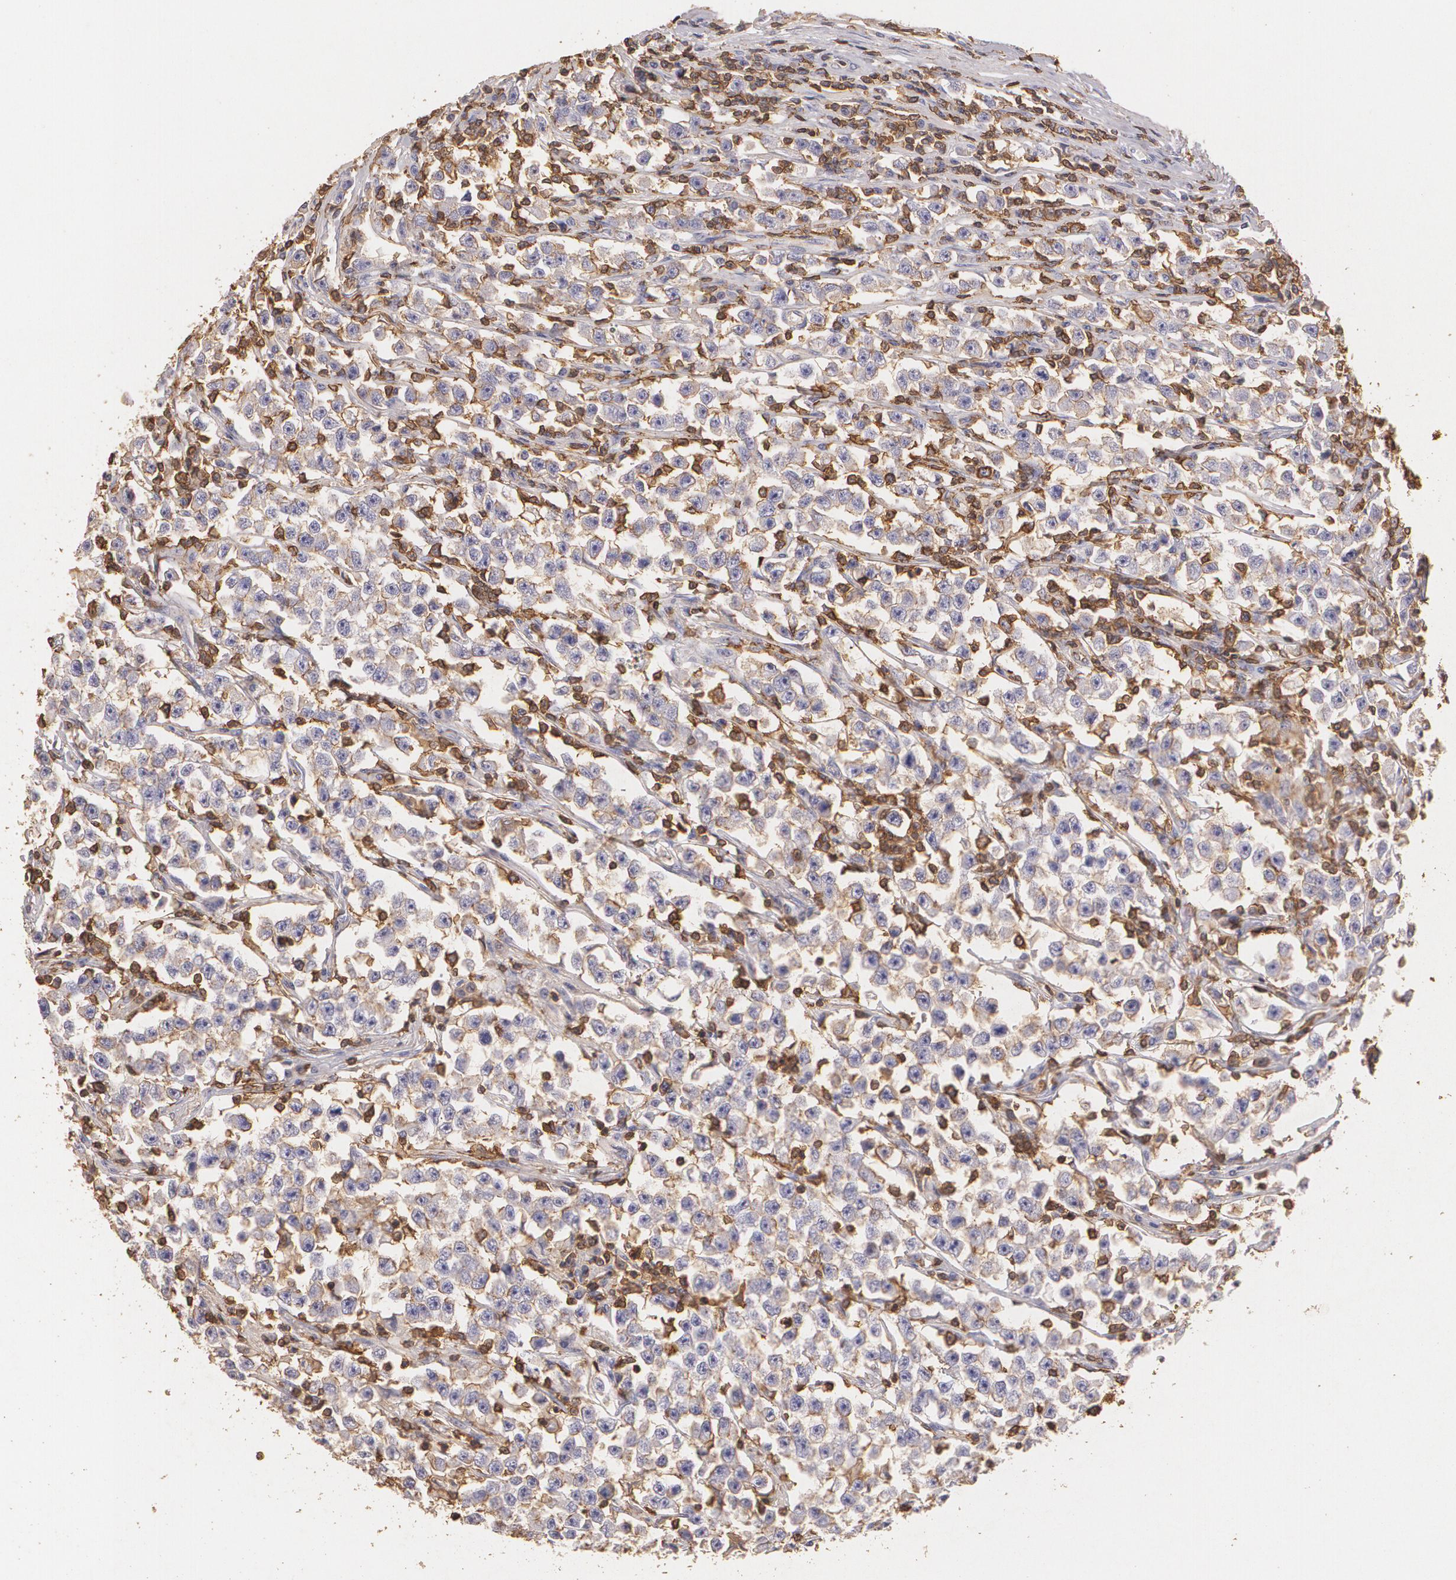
{"staining": {"intensity": "weak", "quantity": "25%-75%", "location": "cytoplasmic/membranous"}, "tissue": "testis cancer", "cell_type": "Tumor cells", "image_type": "cancer", "snomed": [{"axis": "morphology", "description": "Seminoma, NOS"}, {"axis": "topography", "description": "Testis"}], "caption": "This is an image of immunohistochemistry staining of testis cancer (seminoma), which shows weak positivity in the cytoplasmic/membranous of tumor cells.", "gene": "TGFBR1", "patient": {"sex": "male", "age": 33}}